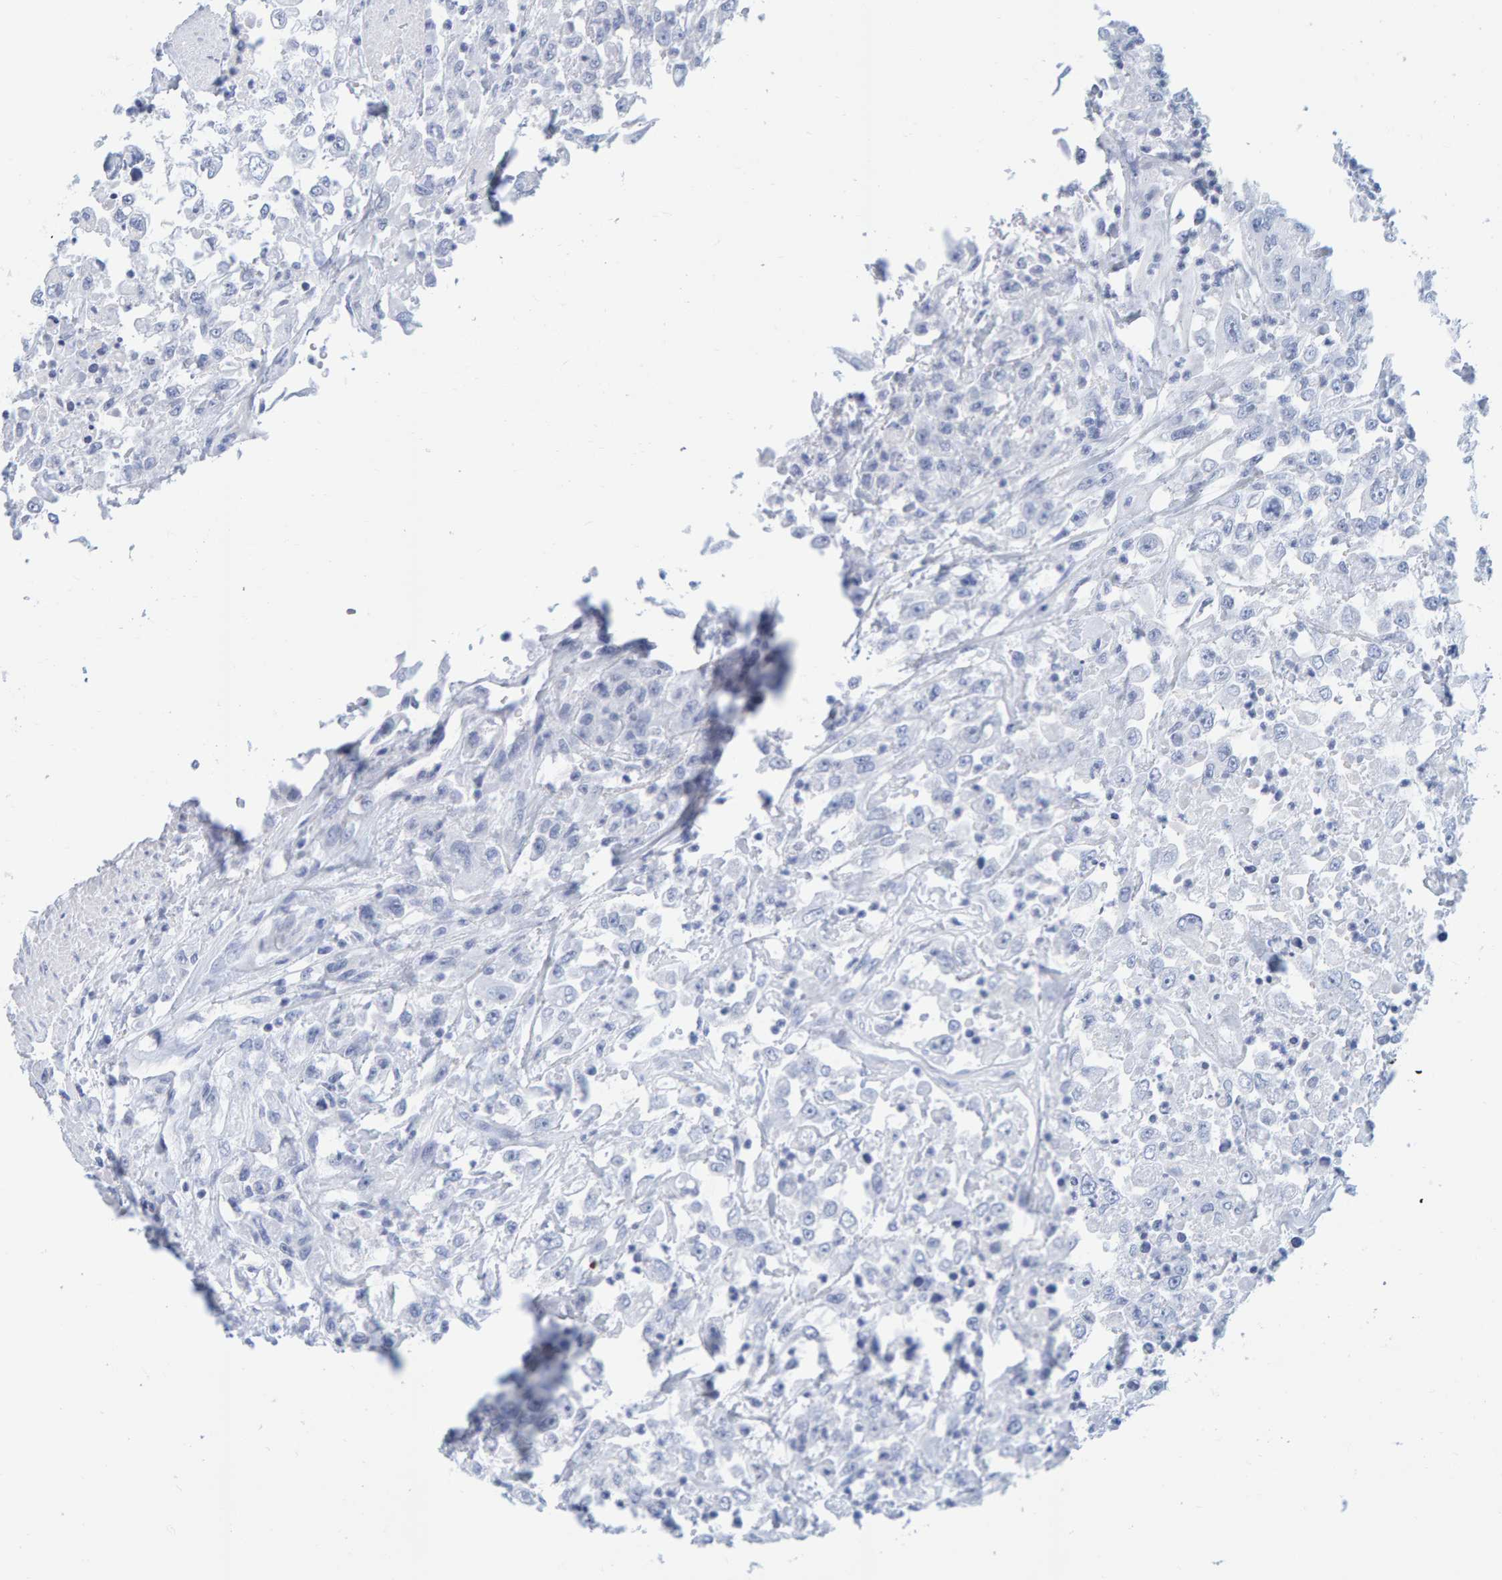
{"staining": {"intensity": "negative", "quantity": "none", "location": "none"}, "tissue": "urothelial cancer", "cell_type": "Tumor cells", "image_type": "cancer", "snomed": [{"axis": "morphology", "description": "Urothelial carcinoma, High grade"}, {"axis": "topography", "description": "Urinary bladder"}], "caption": "Immunohistochemistry (IHC) of high-grade urothelial carcinoma demonstrates no positivity in tumor cells.", "gene": "SFTPC", "patient": {"sex": "male", "age": 46}}